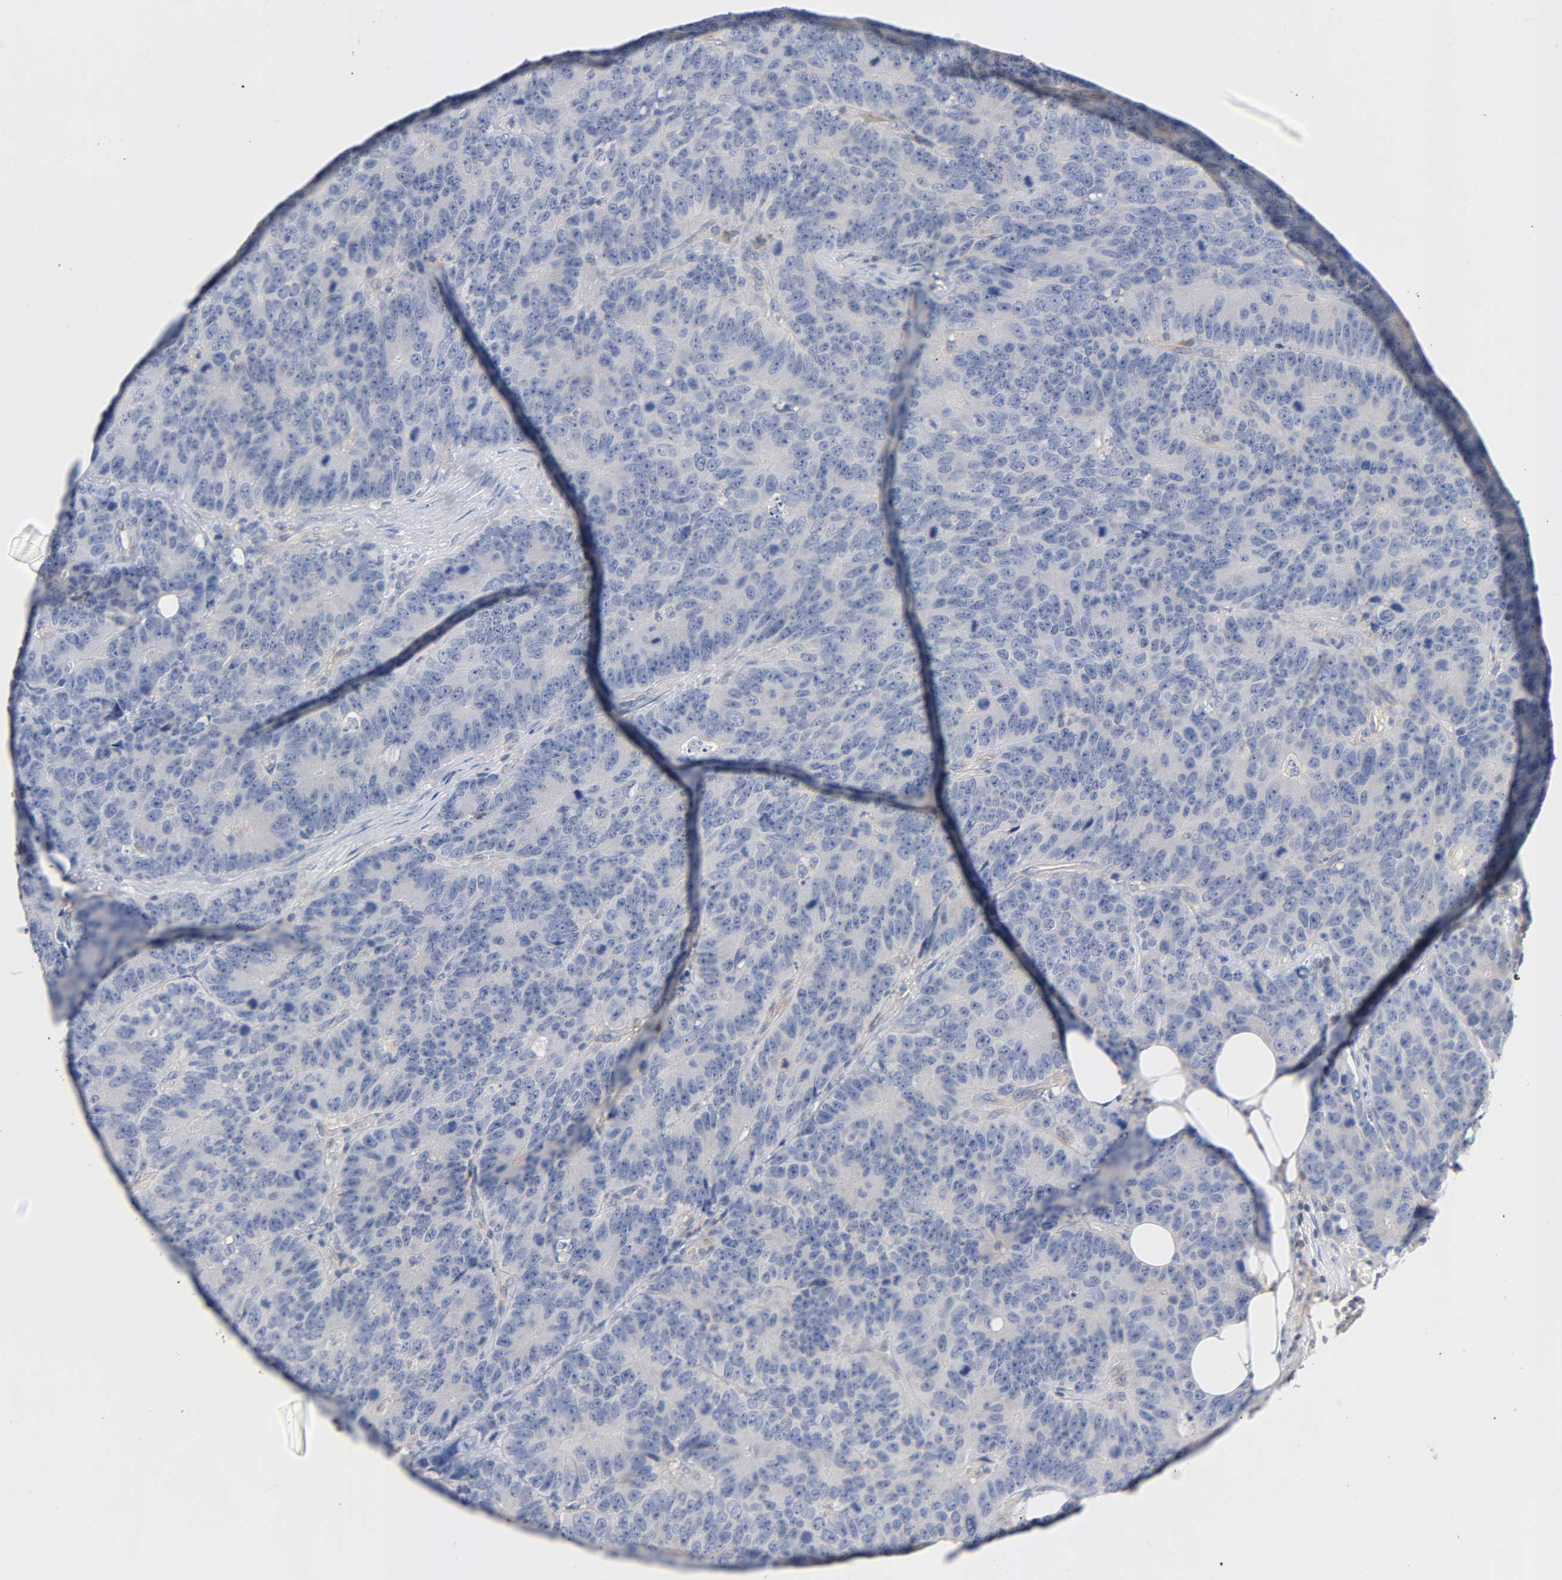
{"staining": {"intensity": "negative", "quantity": "none", "location": "none"}, "tissue": "colorectal cancer", "cell_type": "Tumor cells", "image_type": "cancer", "snomed": [{"axis": "morphology", "description": "Adenocarcinoma, NOS"}, {"axis": "topography", "description": "Colon"}], "caption": "This is a image of IHC staining of adenocarcinoma (colorectal), which shows no positivity in tumor cells. (DAB (3,3'-diaminobenzidine) IHC with hematoxylin counter stain).", "gene": "MALT1", "patient": {"sex": "female", "age": 86}}